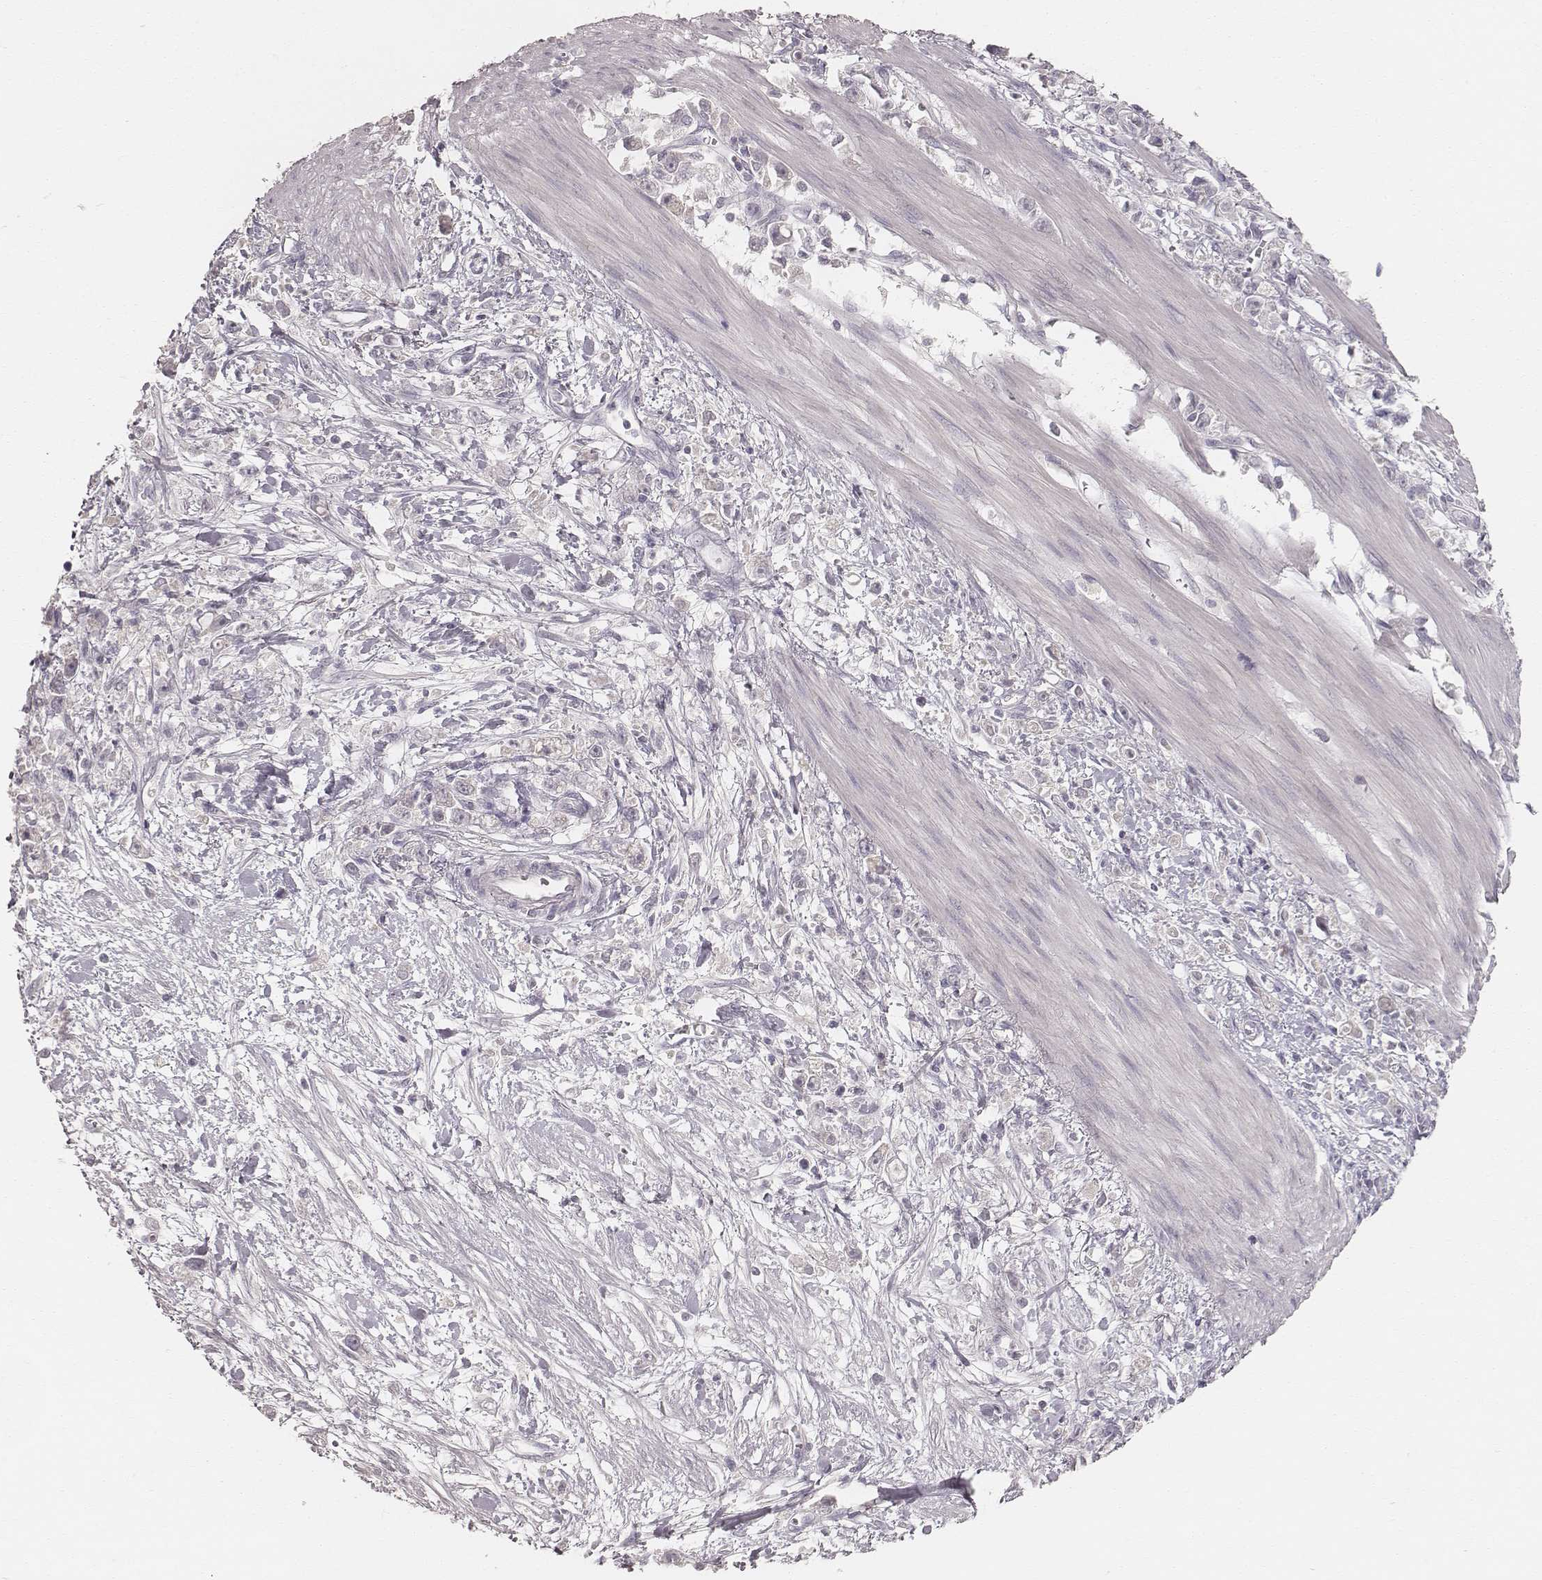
{"staining": {"intensity": "negative", "quantity": "none", "location": "none"}, "tissue": "stomach cancer", "cell_type": "Tumor cells", "image_type": "cancer", "snomed": [{"axis": "morphology", "description": "Adenocarcinoma, NOS"}, {"axis": "topography", "description": "Stomach"}], "caption": "Immunohistochemical staining of human stomach cancer (adenocarcinoma) demonstrates no significant expression in tumor cells.", "gene": "LY6K", "patient": {"sex": "female", "age": 59}}